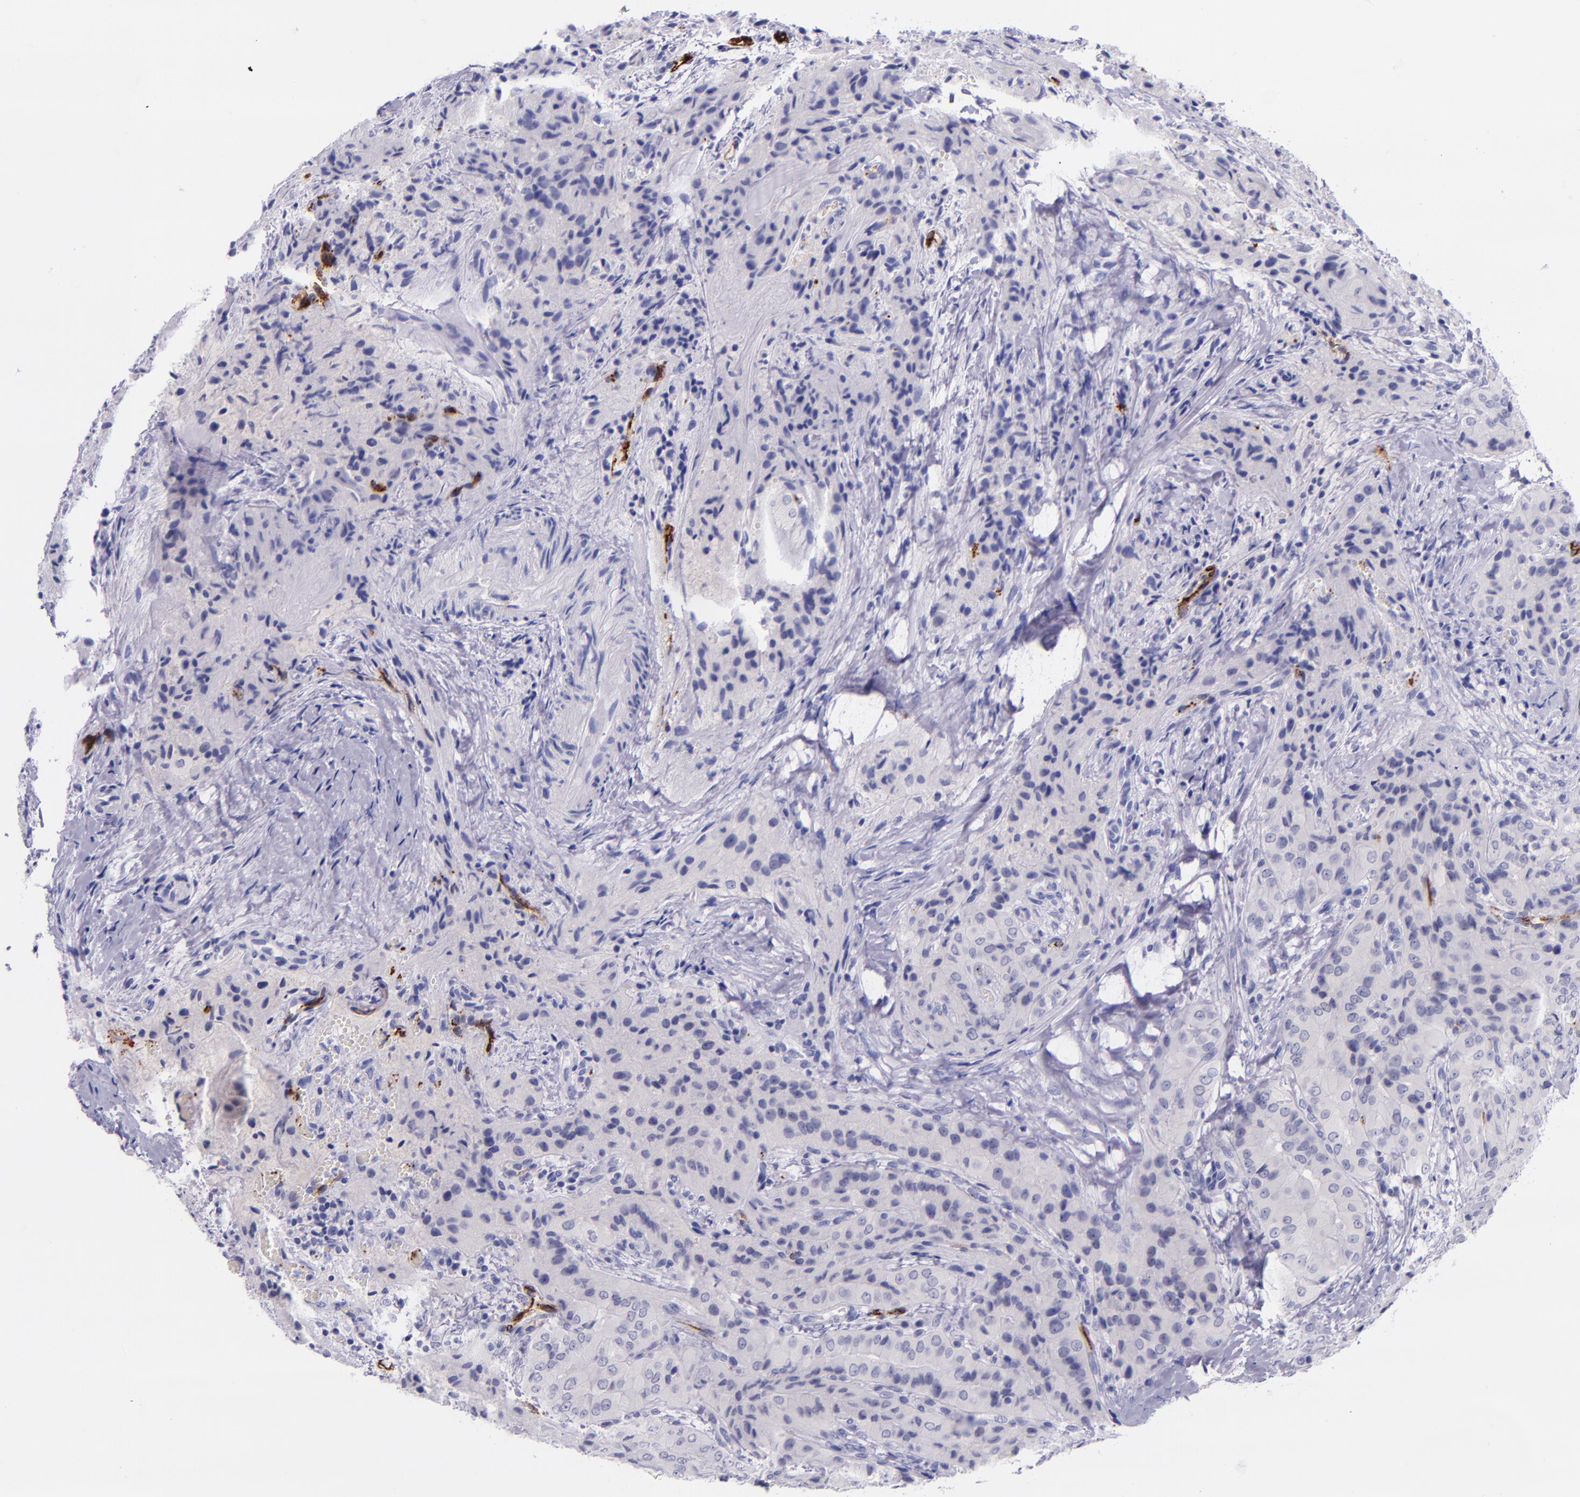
{"staining": {"intensity": "negative", "quantity": "none", "location": "none"}, "tissue": "thyroid cancer", "cell_type": "Tumor cells", "image_type": "cancer", "snomed": [{"axis": "morphology", "description": "Papillary adenocarcinoma, NOS"}, {"axis": "topography", "description": "Thyroid gland"}], "caption": "An image of thyroid cancer stained for a protein reveals no brown staining in tumor cells. (Immunohistochemistry, brightfield microscopy, high magnification).", "gene": "SELE", "patient": {"sex": "female", "age": 71}}